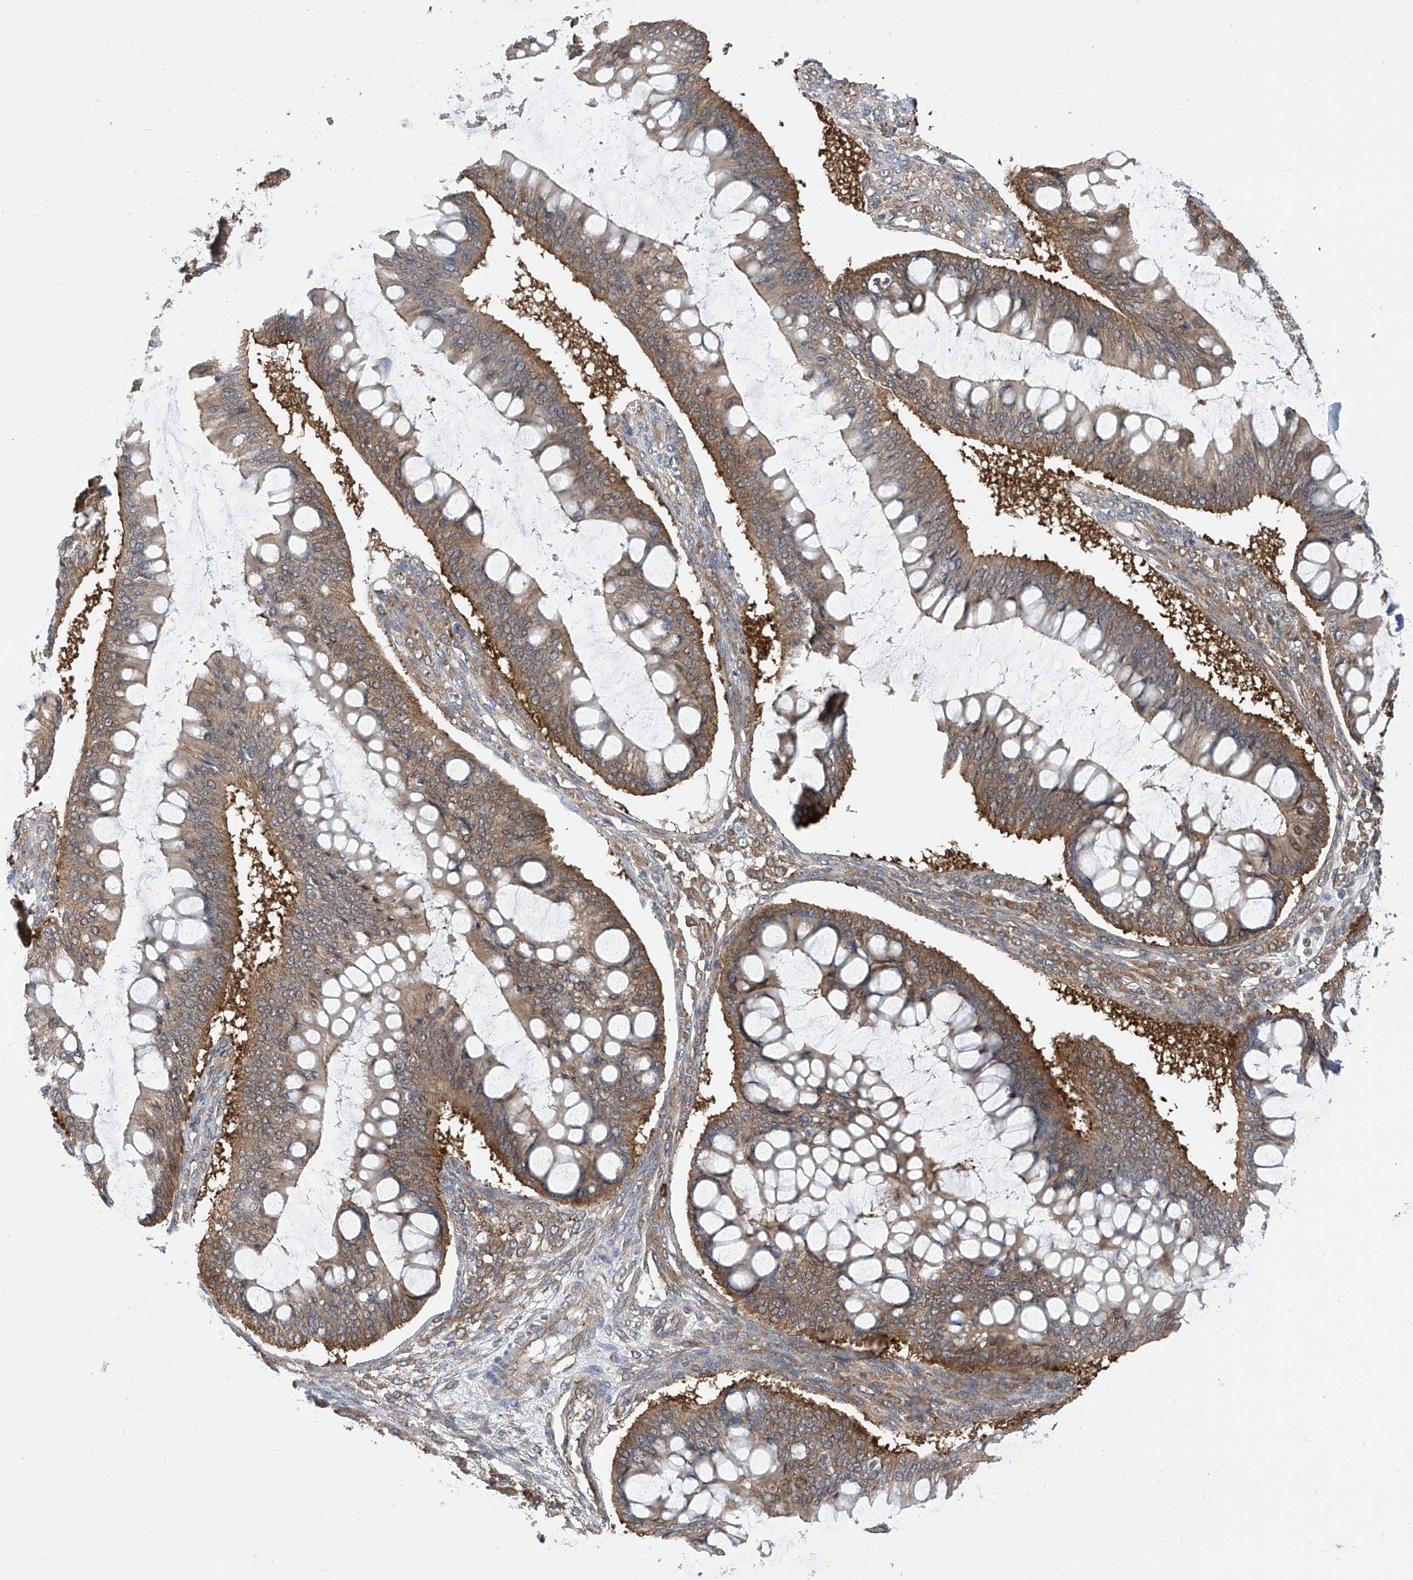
{"staining": {"intensity": "moderate", "quantity": ">75%", "location": "cytoplasmic/membranous"}, "tissue": "ovarian cancer", "cell_type": "Tumor cells", "image_type": "cancer", "snomed": [{"axis": "morphology", "description": "Cystadenocarcinoma, mucinous, NOS"}, {"axis": "topography", "description": "Ovary"}], "caption": "The immunohistochemical stain labels moderate cytoplasmic/membranous expression in tumor cells of ovarian cancer (mucinous cystadenocarcinoma) tissue.", "gene": "EIF3M", "patient": {"sex": "female", "age": 73}}